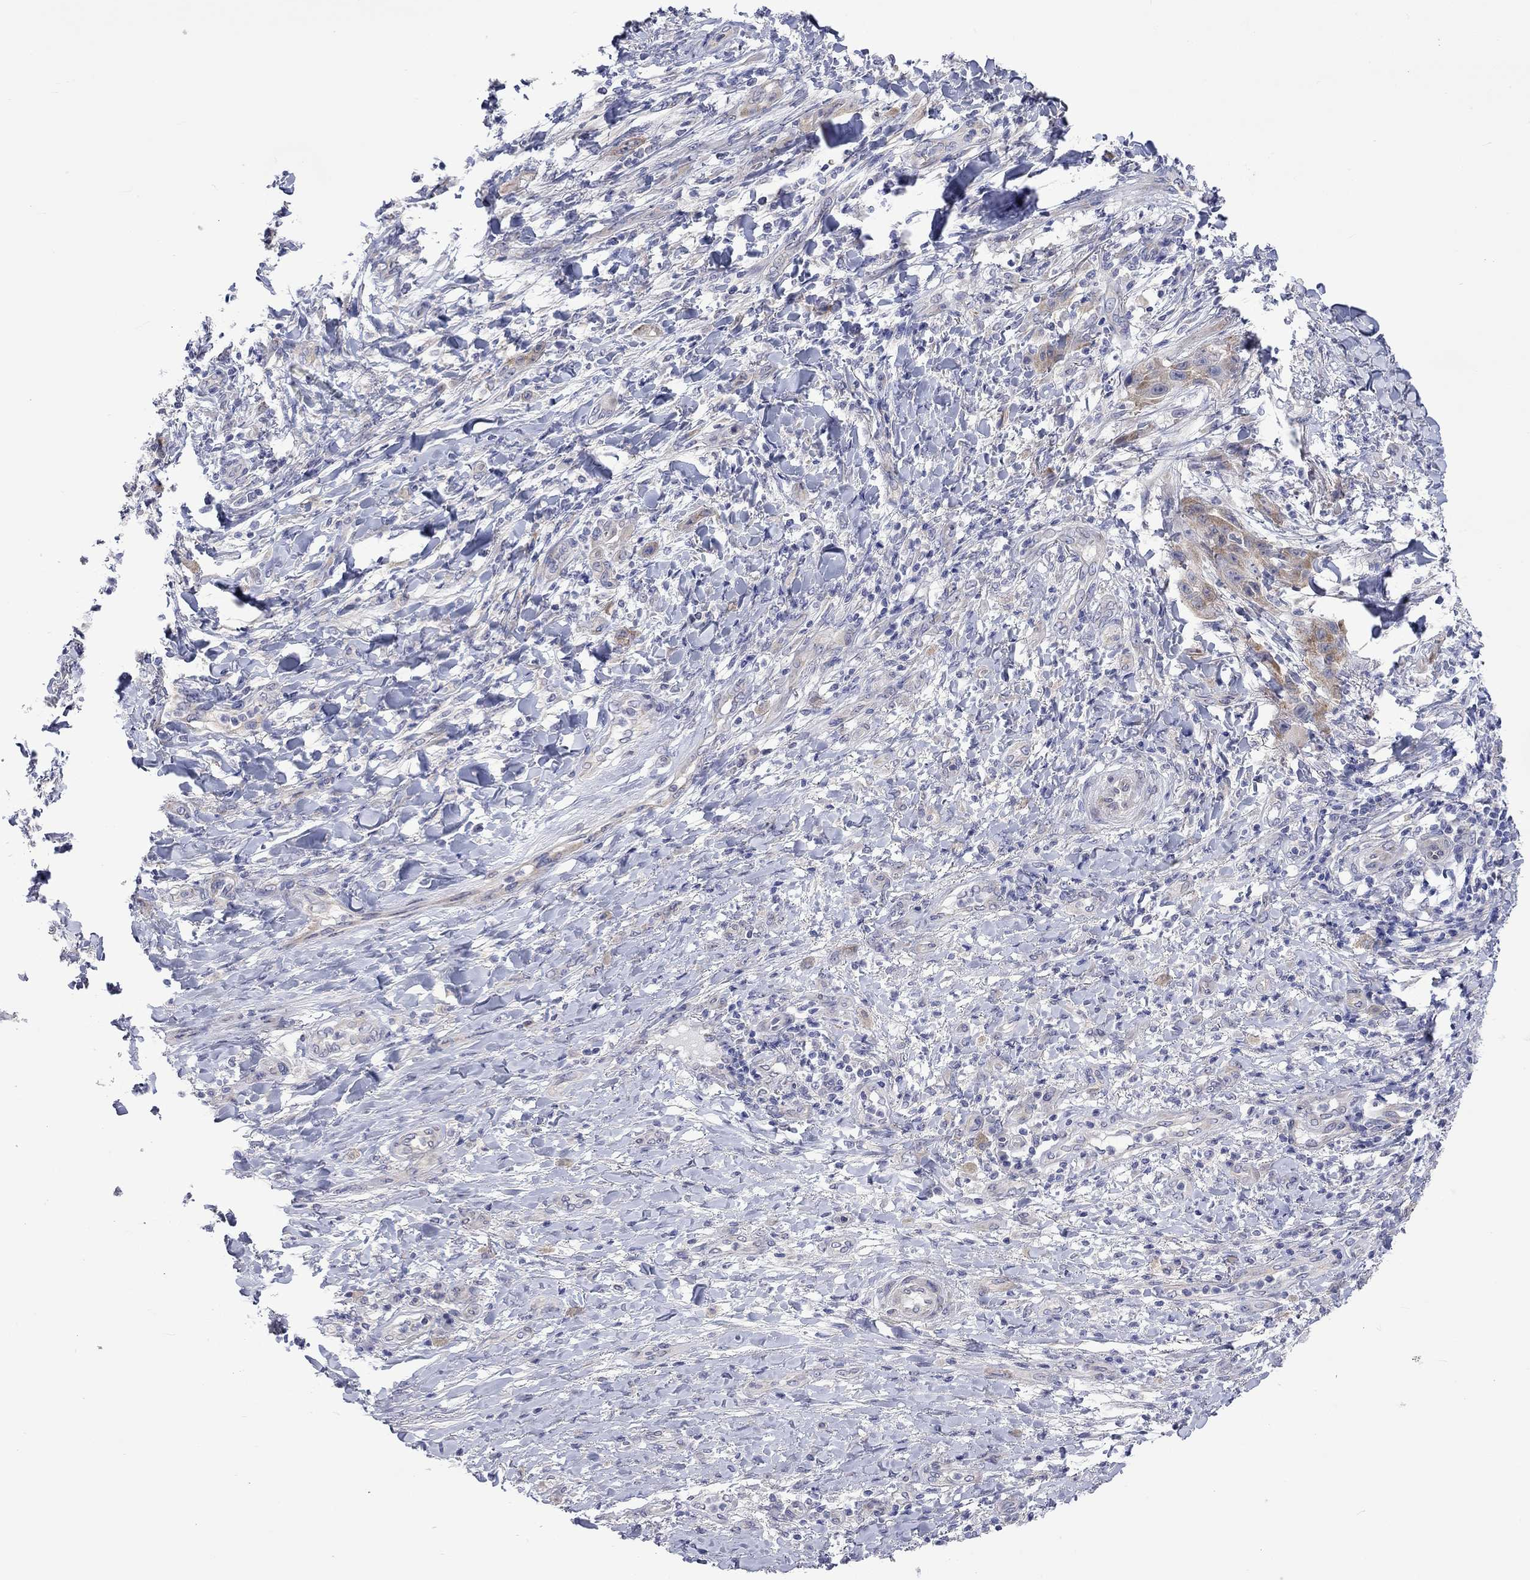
{"staining": {"intensity": "moderate", "quantity": "<25%", "location": "cytoplasmic/membranous"}, "tissue": "skin cancer", "cell_type": "Tumor cells", "image_type": "cancer", "snomed": [{"axis": "morphology", "description": "Squamous cell carcinoma, NOS"}, {"axis": "topography", "description": "Skin"}], "caption": "Brown immunohistochemical staining in human skin squamous cell carcinoma shows moderate cytoplasmic/membranous positivity in approximately <25% of tumor cells.", "gene": "CERS1", "patient": {"sex": "male", "age": 62}}